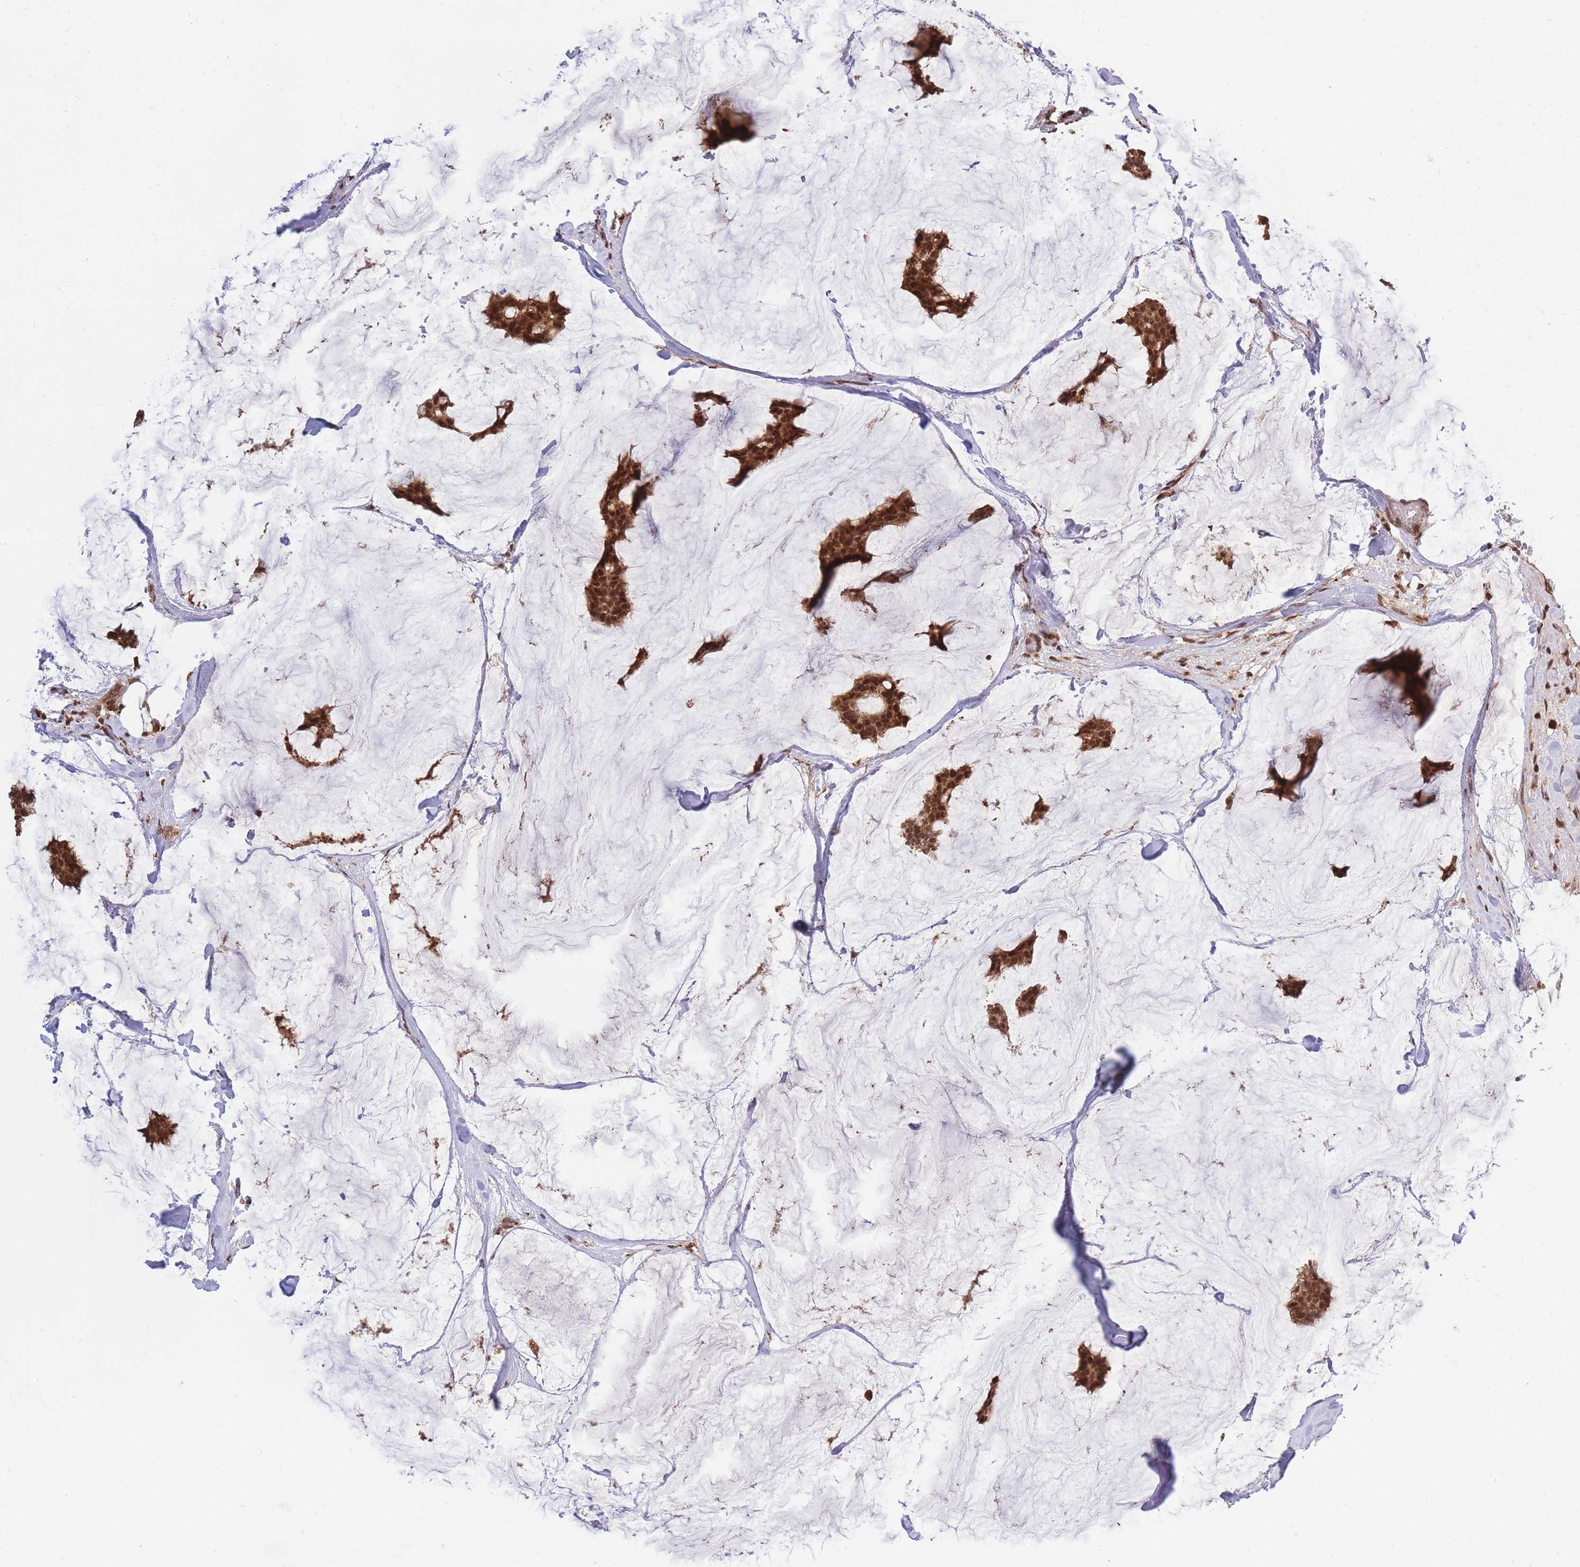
{"staining": {"intensity": "strong", "quantity": ">75%", "location": "cytoplasmic/membranous,nuclear"}, "tissue": "breast cancer", "cell_type": "Tumor cells", "image_type": "cancer", "snomed": [{"axis": "morphology", "description": "Duct carcinoma"}, {"axis": "topography", "description": "Breast"}], "caption": "Tumor cells reveal high levels of strong cytoplasmic/membranous and nuclear expression in about >75% of cells in breast cancer (invasive ductal carcinoma).", "gene": "SRA1", "patient": {"sex": "female", "age": 93}}